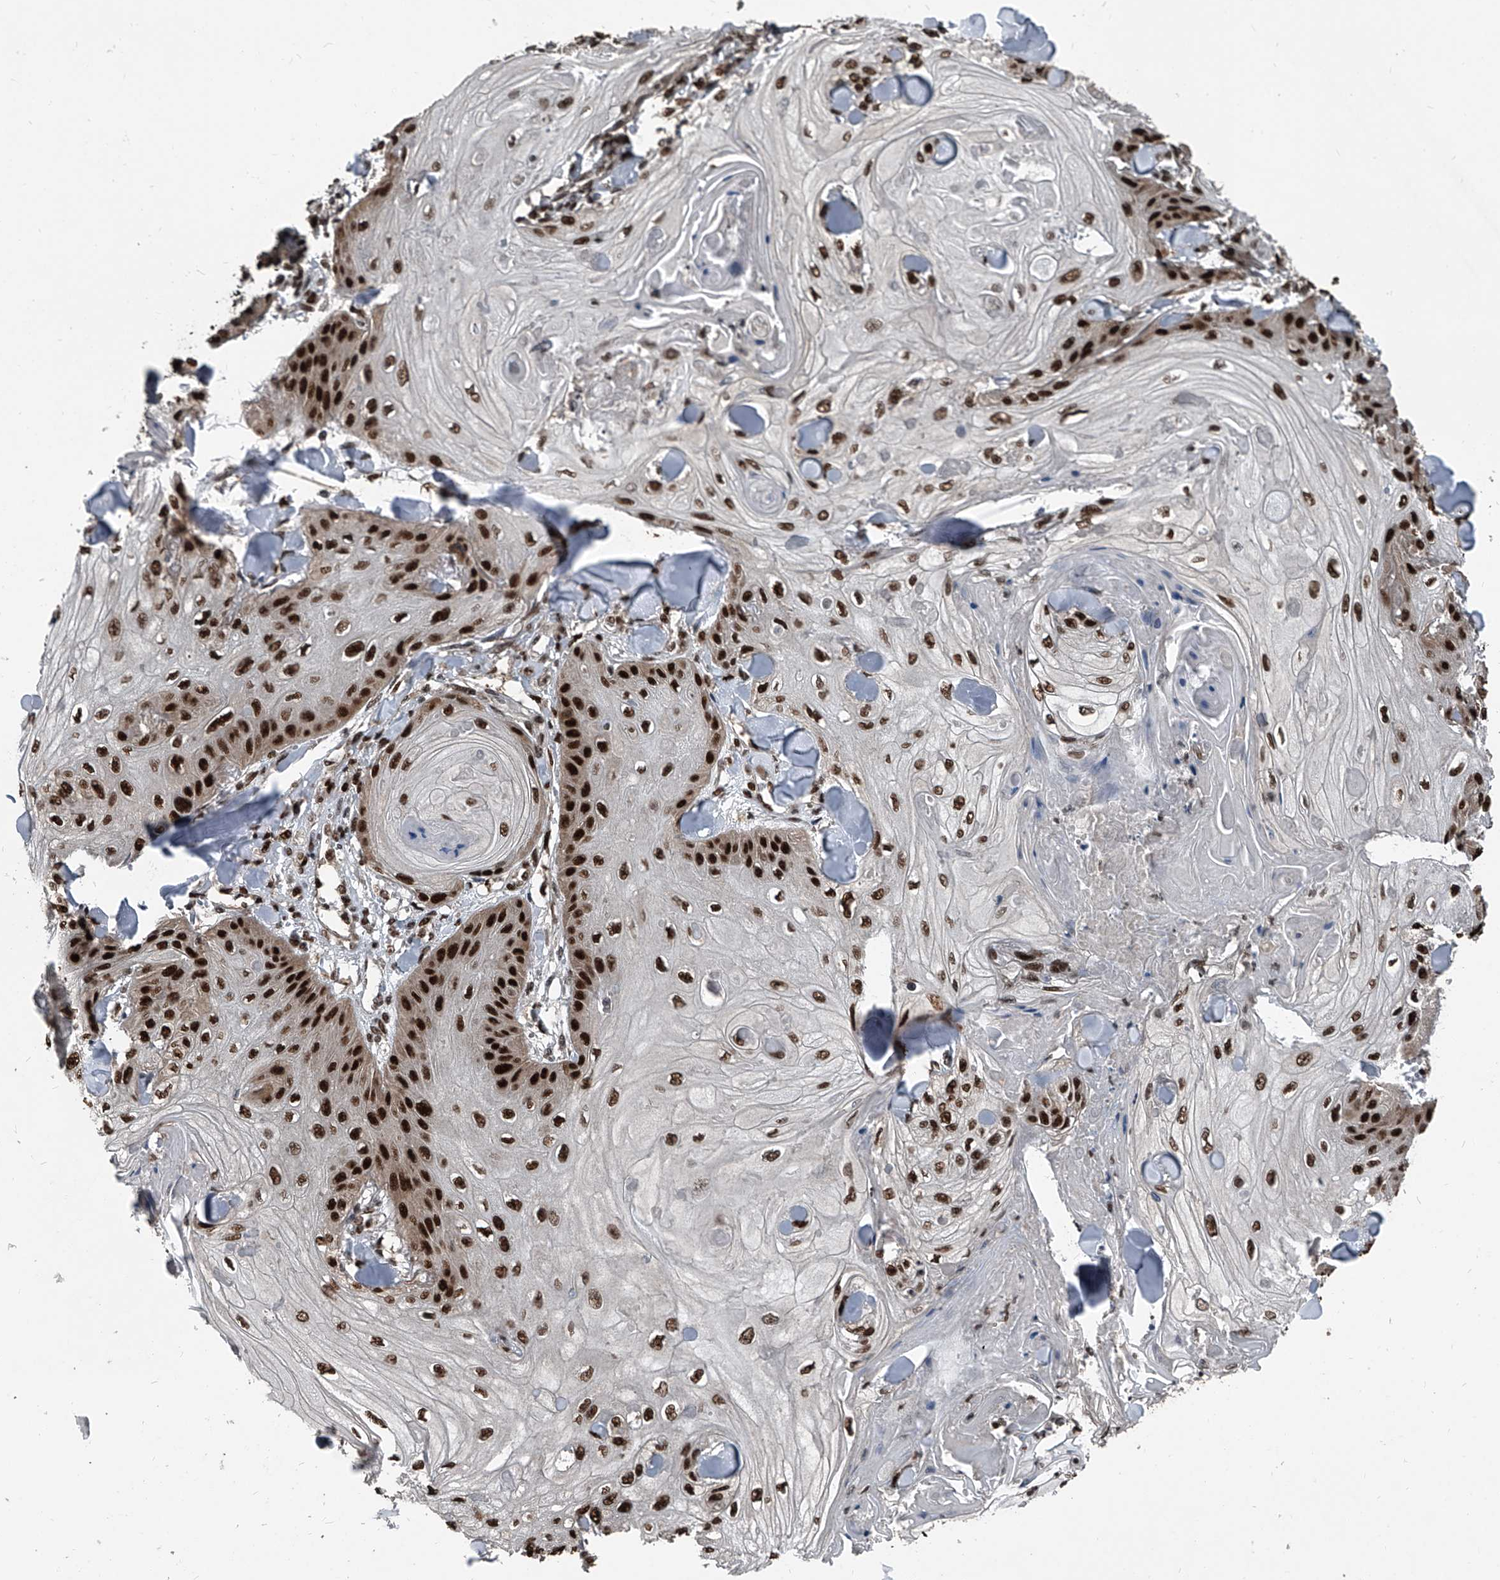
{"staining": {"intensity": "strong", "quantity": ">75%", "location": "nuclear"}, "tissue": "skin cancer", "cell_type": "Tumor cells", "image_type": "cancer", "snomed": [{"axis": "morphology", "description": "Squamous cell carcinoma, NOS"}, {"axis": "topography", "description": "Skin"}], "caption": "IHC of skin squamous cell carcinoma reveals high levels of strong nuclear positivity in approximately >75% of tumor cells.", "gene": "FKBP5", "patient": {"sex": "male", "age": 74}}